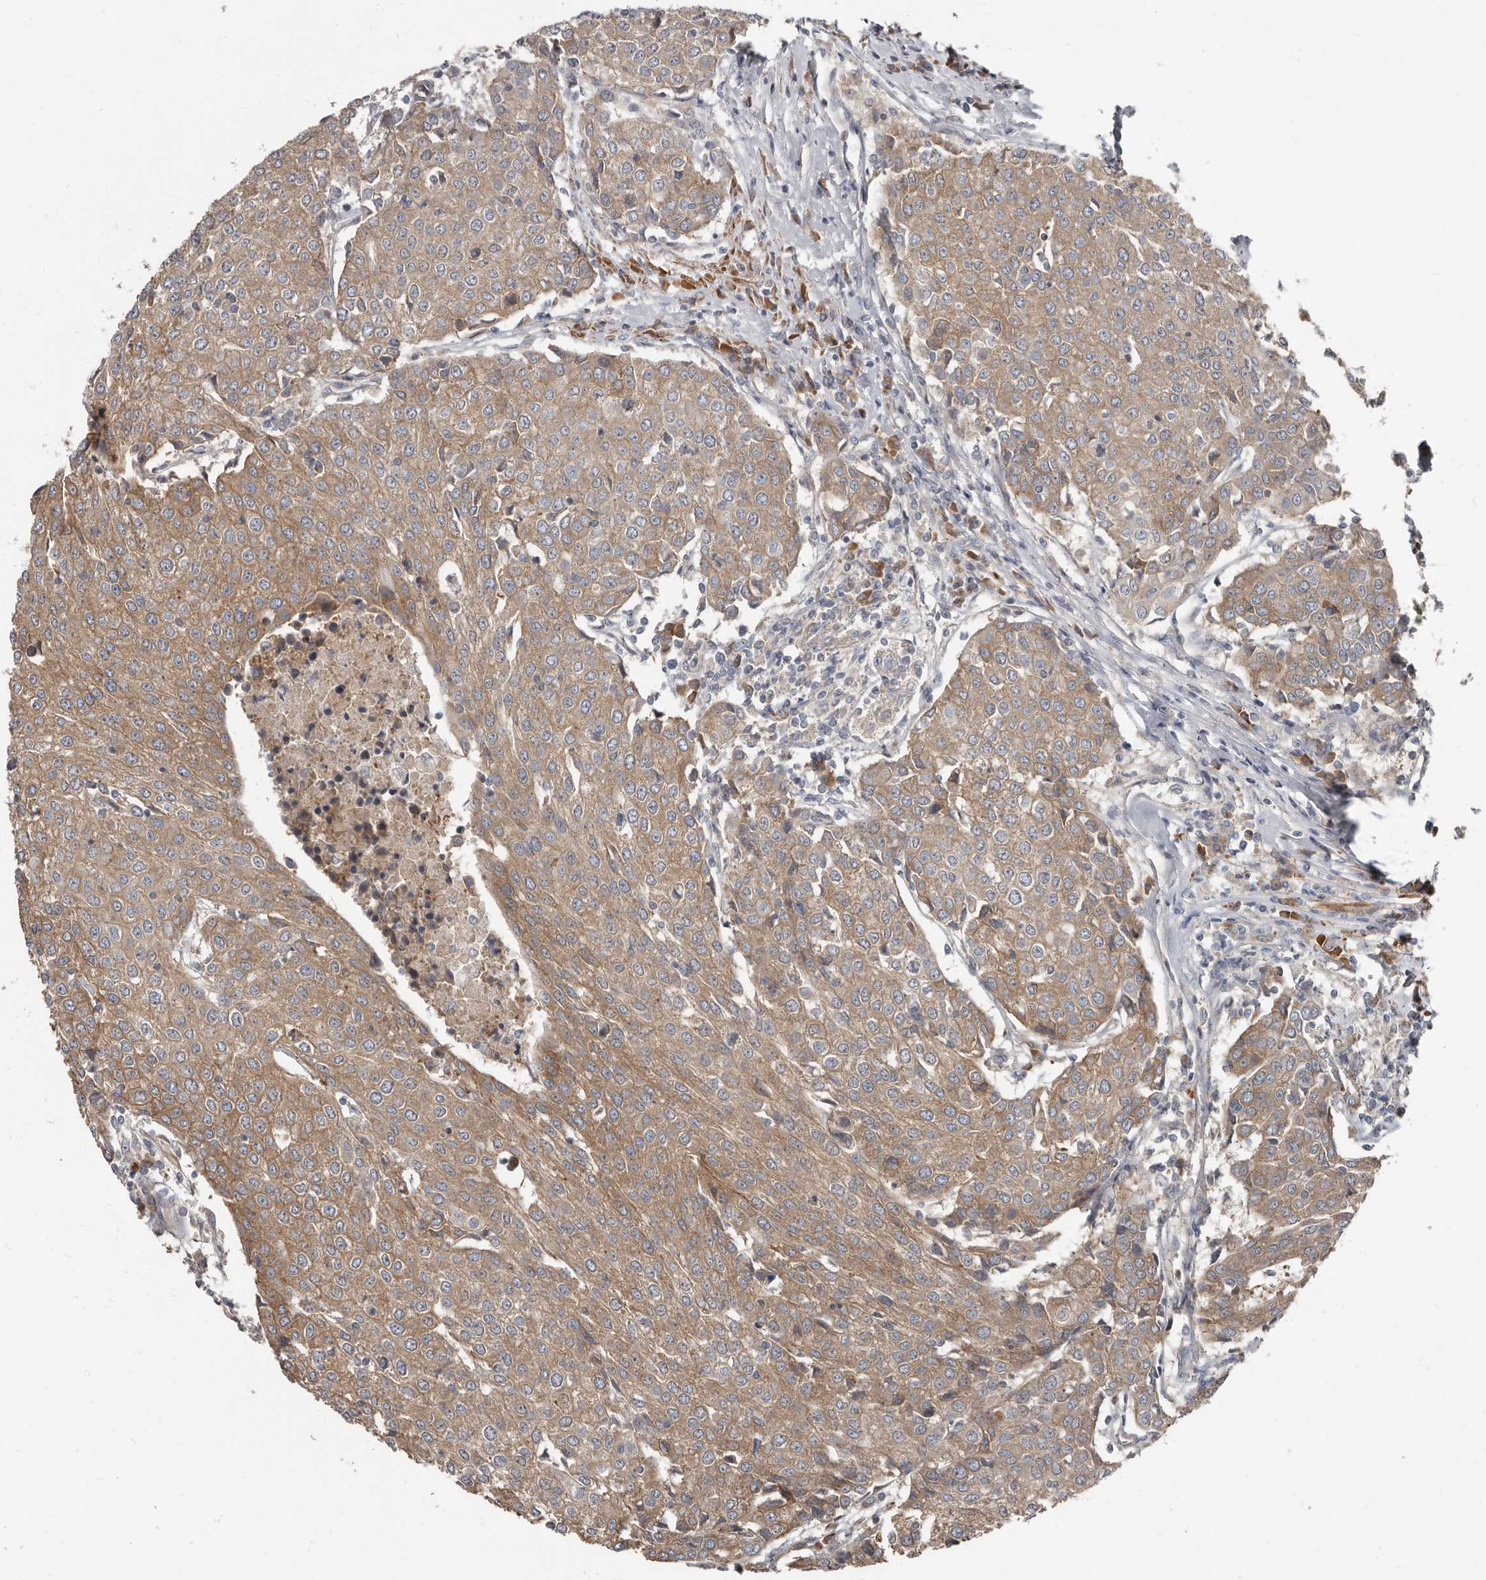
{"staining": {"intensity": "moderate", "quantity": ">75%", "location": "cytoplasmic/membranous"}, "tissue": "urothelial cancer", "cell_type": "Tumor cells", "image_type": "cancer", "snomed": [{"axis": "morphology", "description": "Urothelial carcinoma, High grade"}, {"axis": "topography", "description": "Urinary bladder"}], "caption": "A medium amount of moderate cytoplasmic/membranous expression is identified in approximately >75% of tumor cells in high-grade urothelial carcinoma tissue.", "gene": "AKNAD1", "patient": {"sex": "female", "age": 85}}